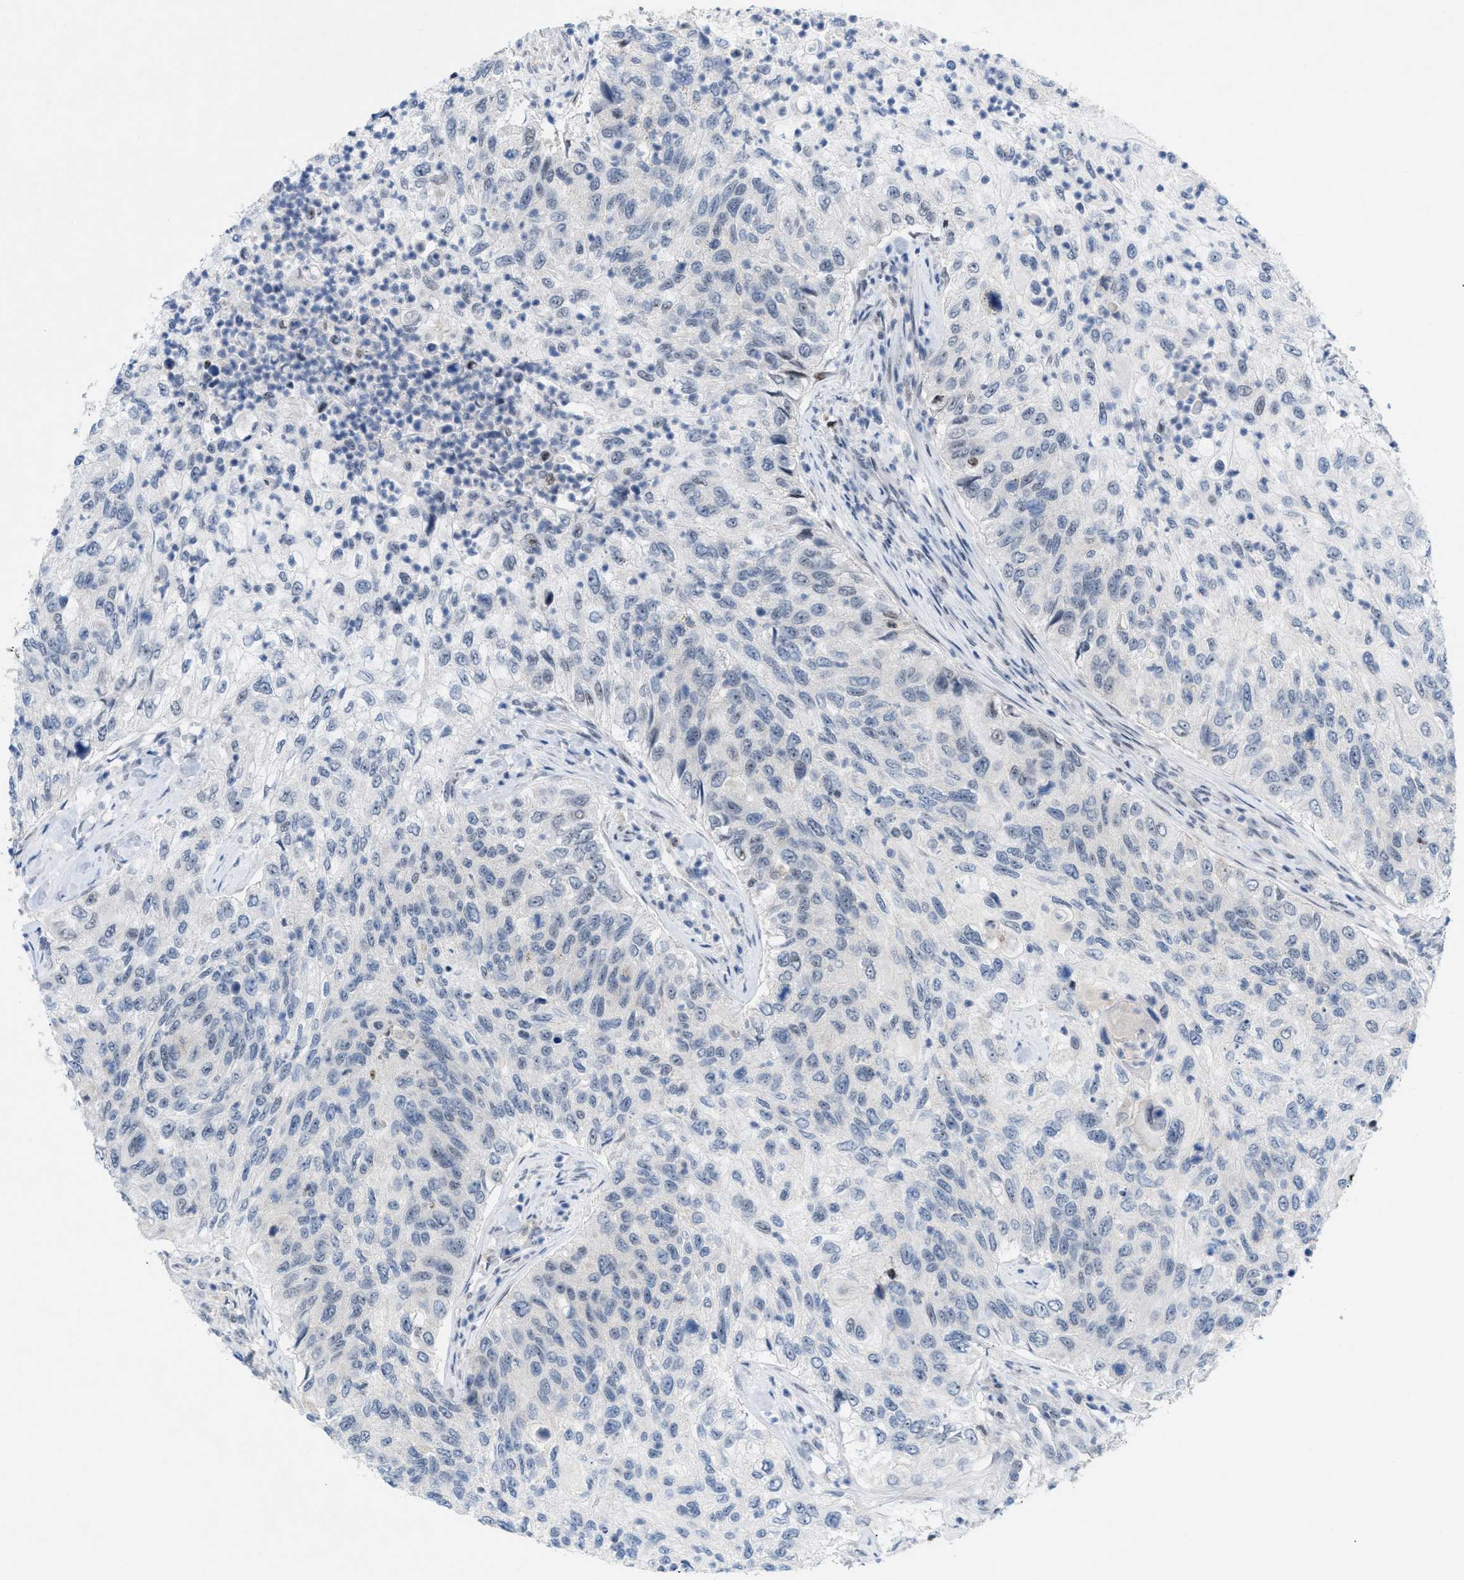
{"staining": {"intensity": "negative", "quantity": "none", "location": "none"}, "tissue": "urothelial cancer", "cell_type": "Tumor cells", "image_type": "cancer", "snomed": [{"axis": "morphology", "description": "Urothelial carcinoma, High grade"}, {"axis": "topography", "description": "Urinary bladder"}], "caption": "This is an IHC micrograph of human urothelial carcinoma (high-grade). There is no expression in tumor cells.", "gene": "WIPI2", "patient": {"sex": "female", "age": 60}}